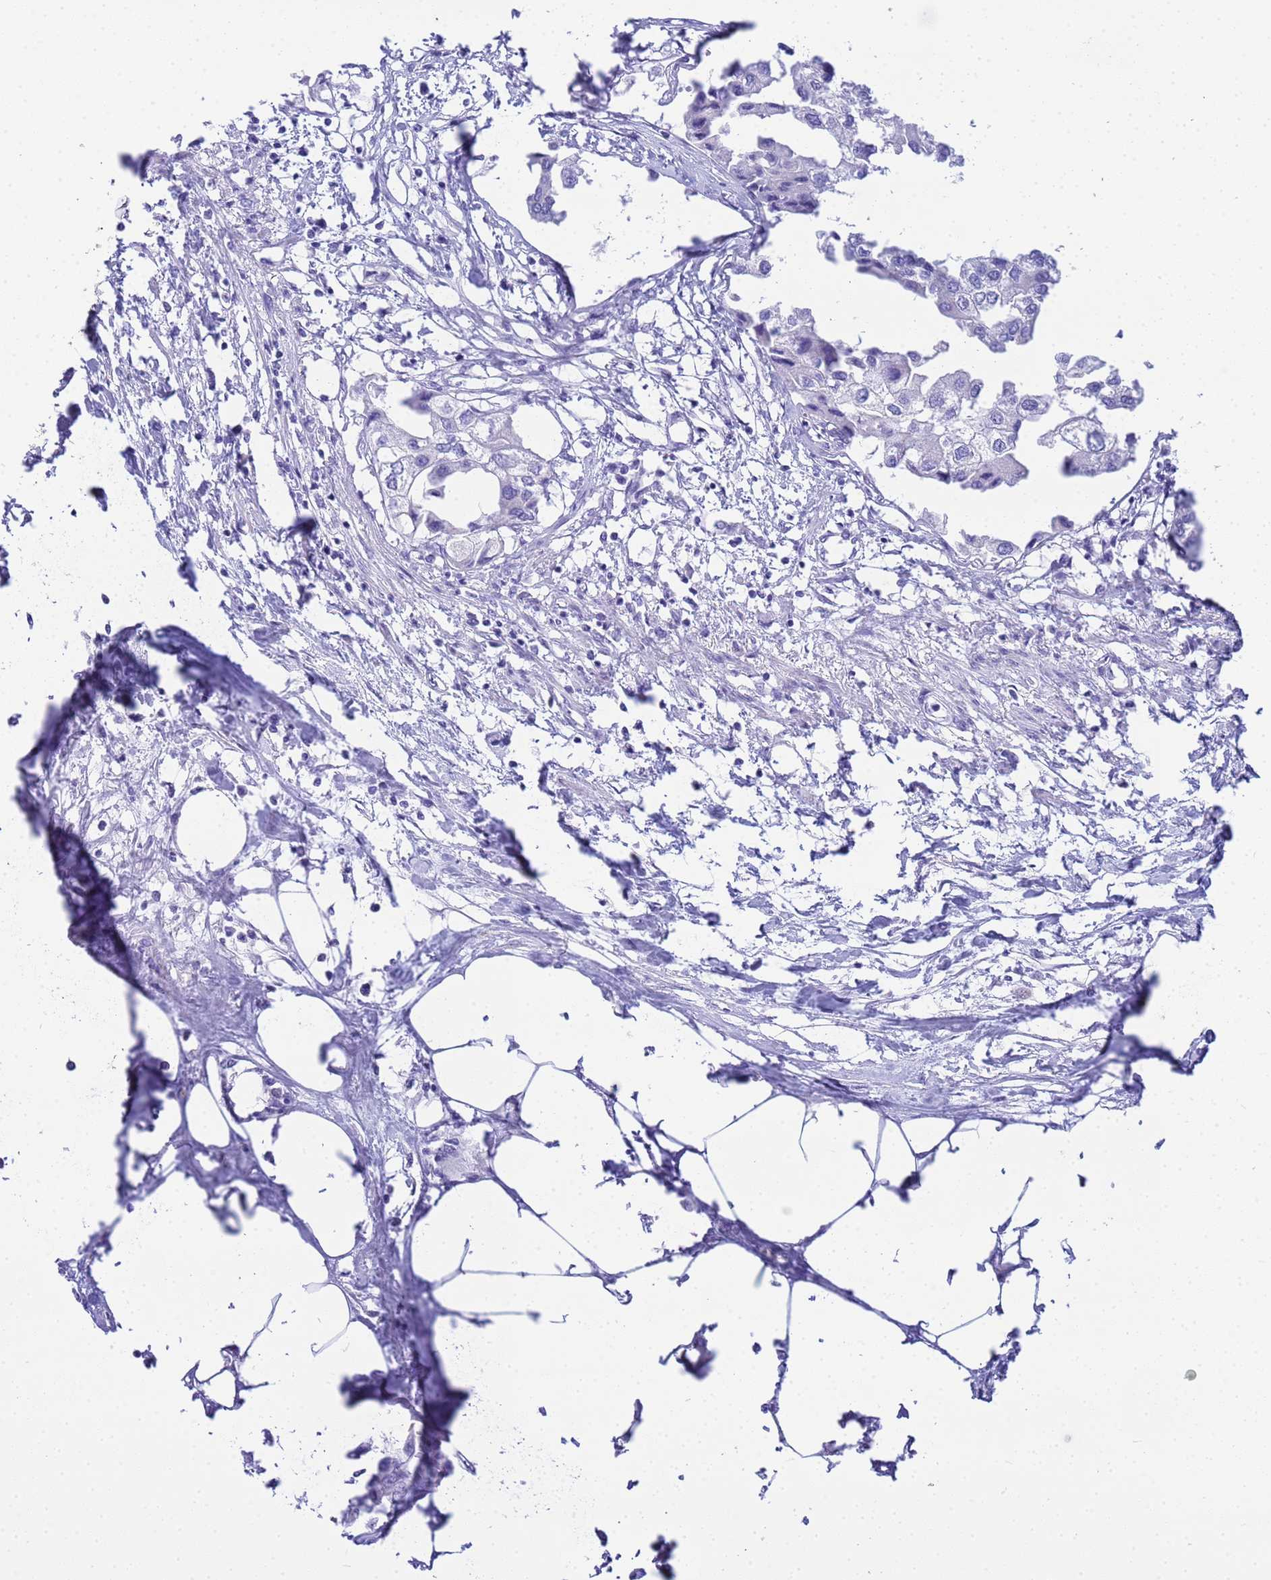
{"staining": {"intensity": "negative", "quantity": "none", "location": "none"}, "tissue": "urothelial cancer", "cell_type": "Tumor cells", "image_type": "cancer", "snomed": [{"axis": "morphology", "description": "Urothelial carcinoma, High grade"}, {"axis": "topography", "description": "Urinary bladder"}], "caption": "Tumor cells show no significant protein positivity in urothelial cancer. Nuclei are stained in blue.", "gene": "AQP12A", "patient": {"sex": "male", "age": 64}}